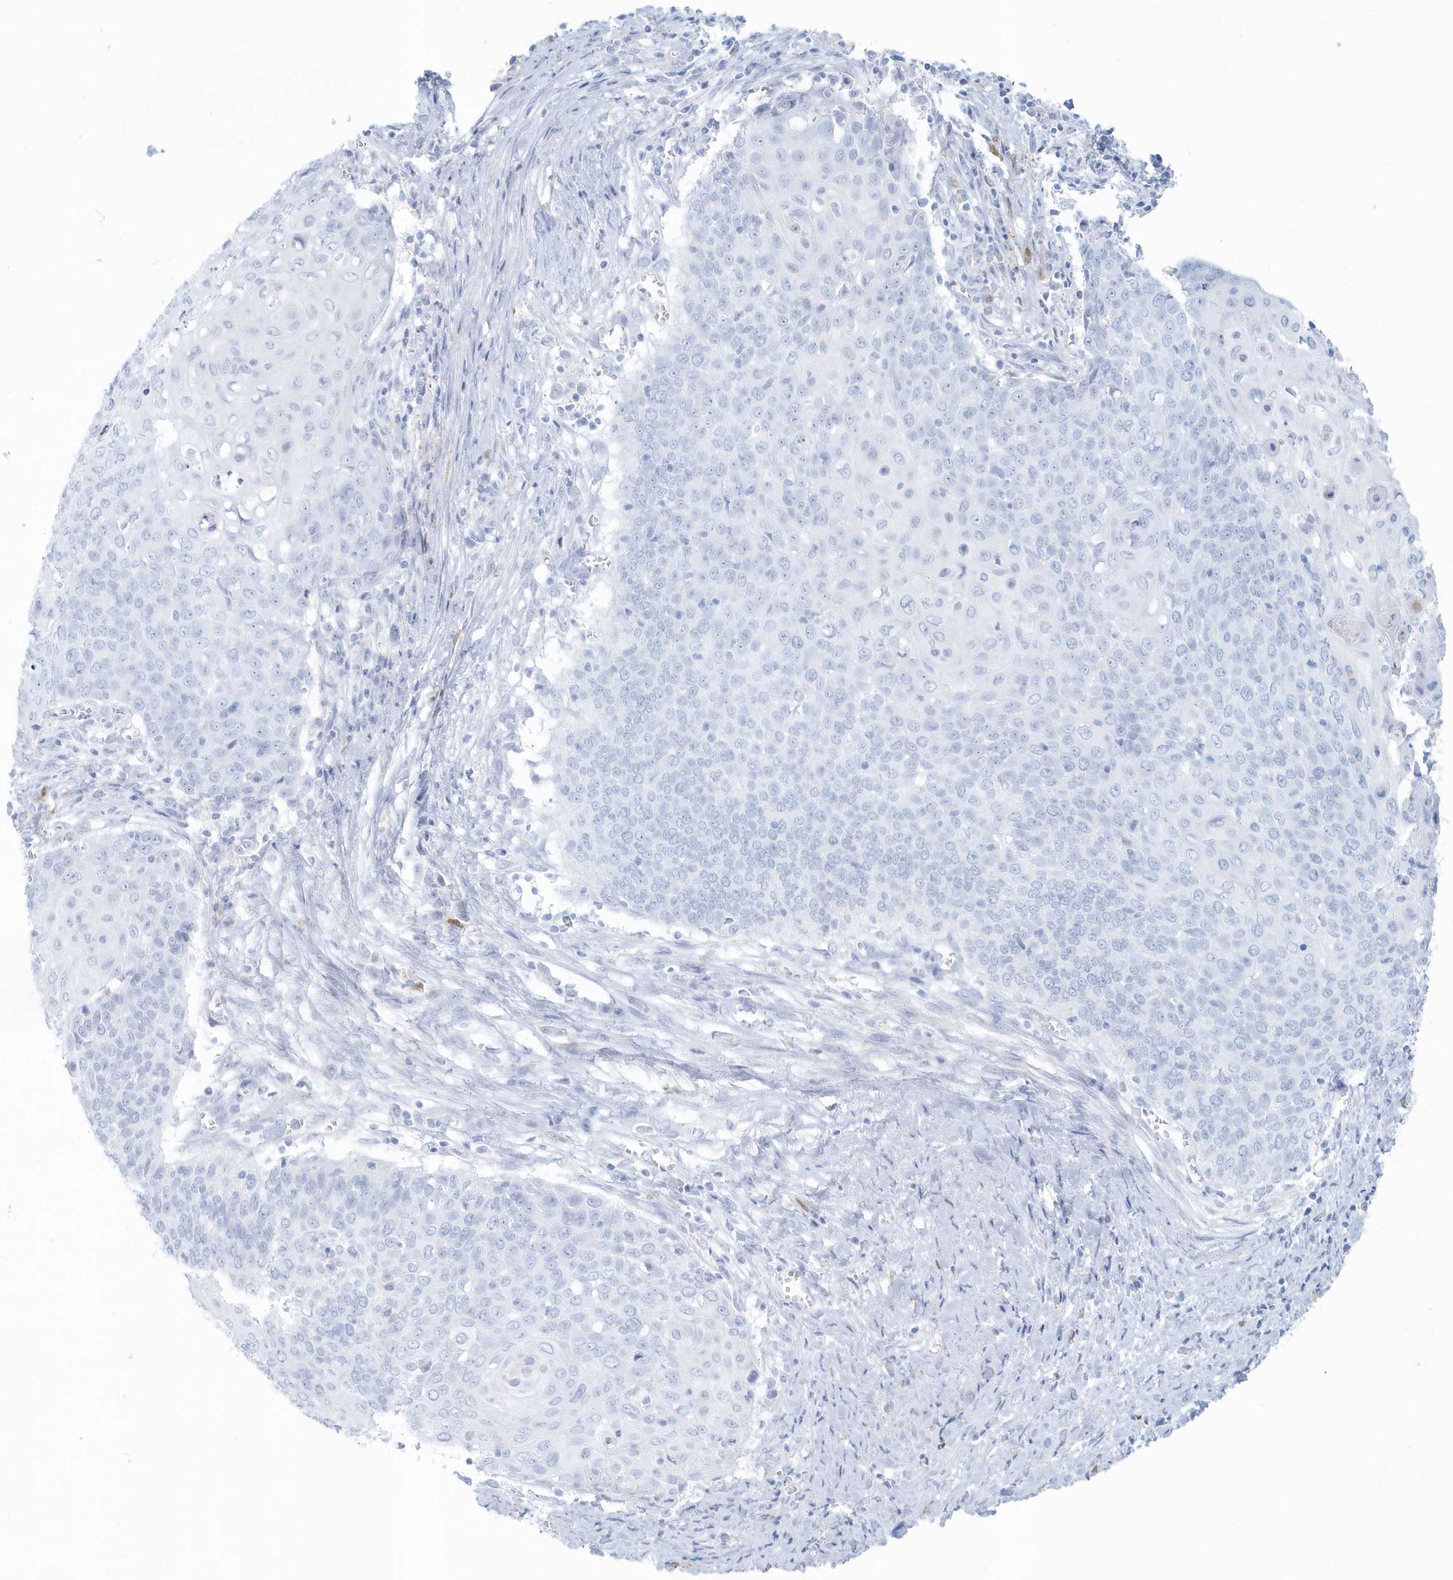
{"staining": {"intensity": "negative", "quantity": "none", "location": "none"}, "tissue": "cervical cancer", "cell_type": "Tumor cells", "image_type": "cancer", "snomed": [{"axis": "morphology", "description": "Squamous cell carcinoma, NOS"}, {"axis": "topography", "description": "Cervix"}], "caption": "DAB (3,3'-diaminobenzidine) immunohistochemical staining of human squamous cell carcinoma (cervical) displays no significant staining in tumor cells.", "gene": "FAM98A", "patient": {"sex": "female", "age": 39}}